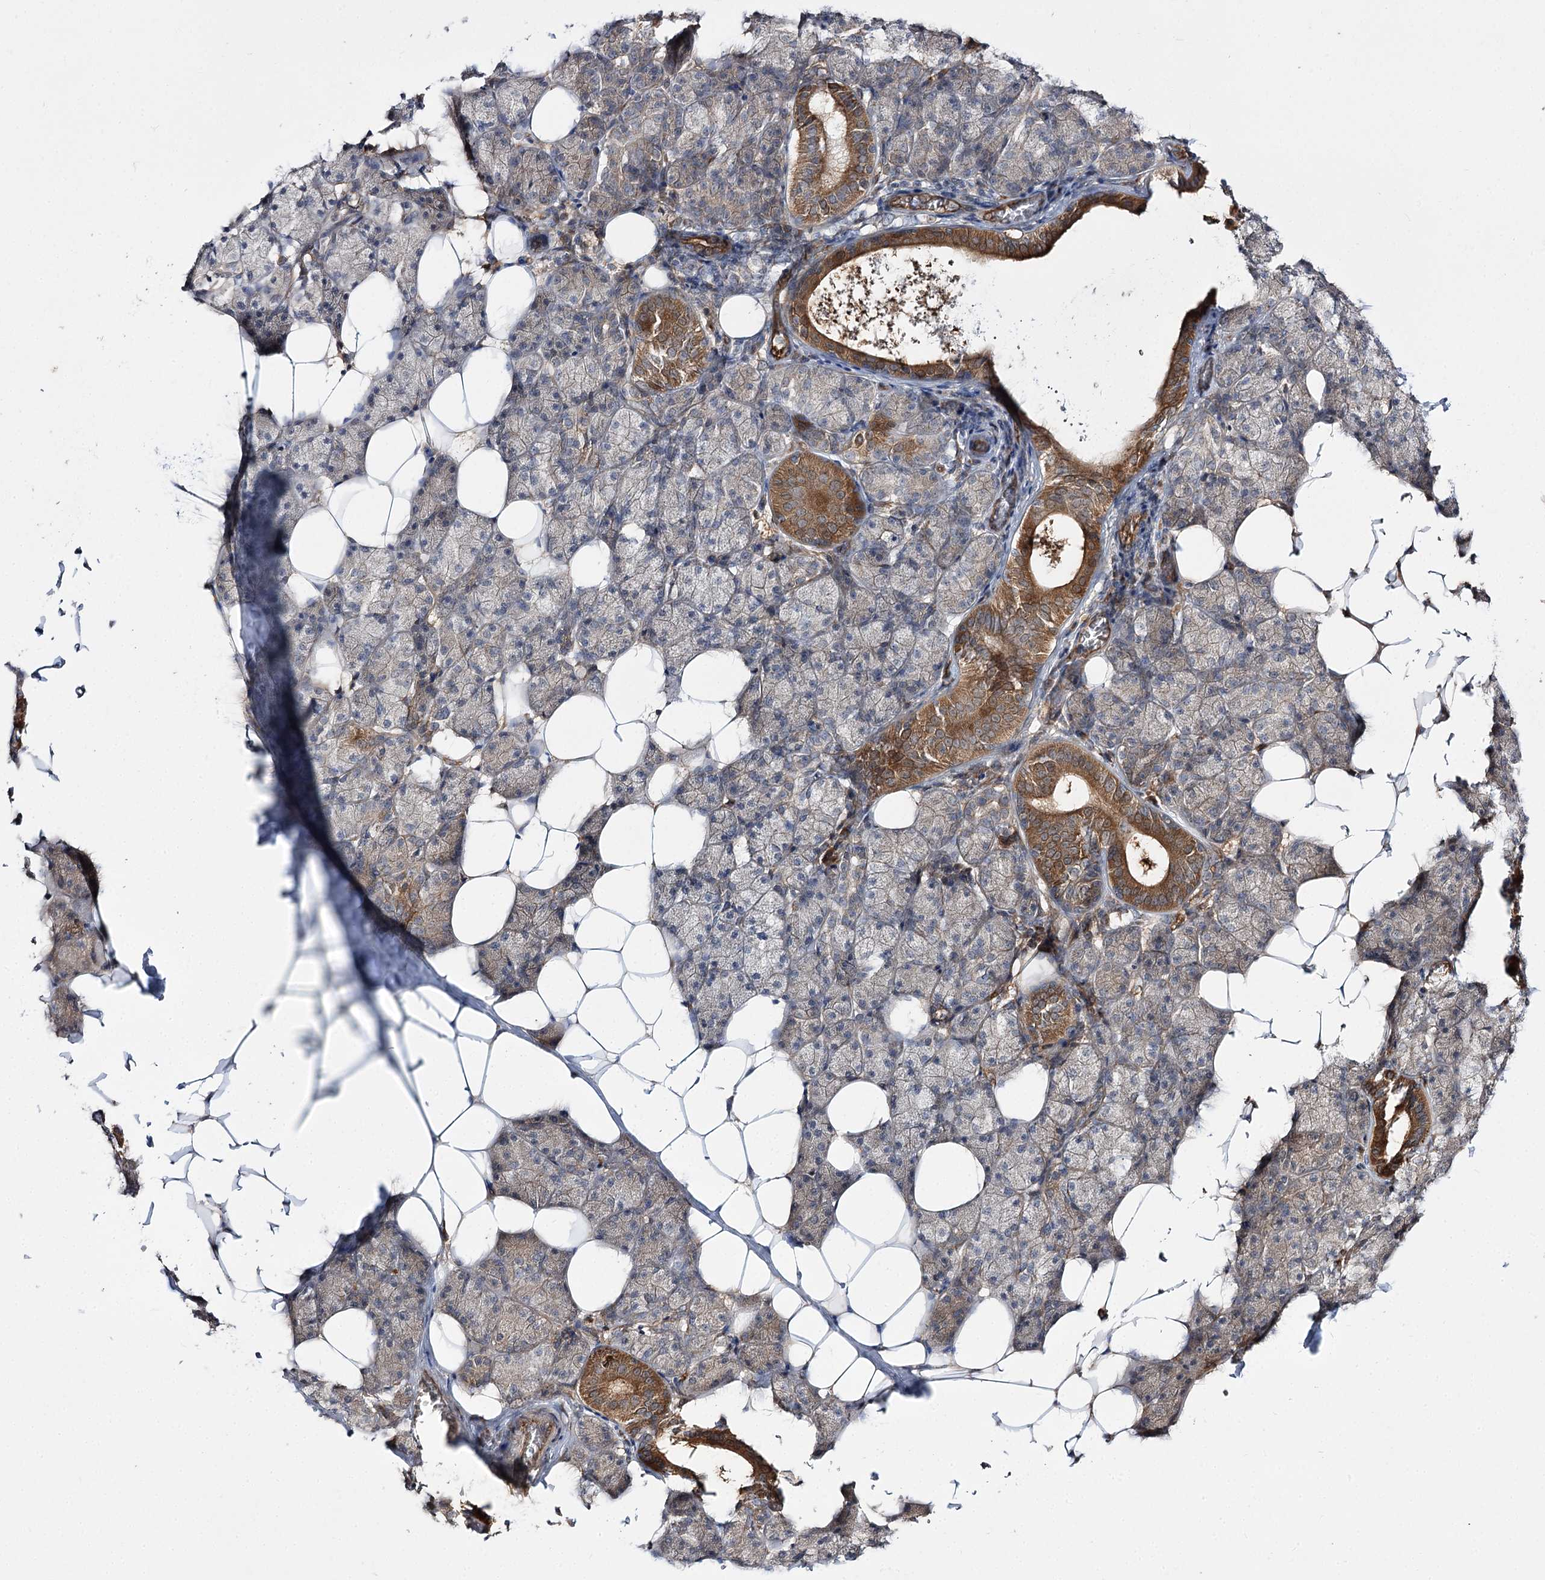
{"staining": {"intensity": "moderate", "quantity": "25%-75%", "location": "cytoplasmic/membranous"}, "tissue": "salivary gland", "cell_type": "Glandular cells", "image_type": "normal", "snomed": [{"axis": "morphology", "description": "Normal tissue, NOS"}, {"axis": "topography", "description": "Salivary gland"}], "caption": "Immunohistochemical staining of unremarkable salivary gland shows medium levels of moderate cytoplasmic/membranous positivity in about 25%-75% of glandular cells. (brown staining indicates protein expression, while blue staining denotes nuclei).", "gene": "C11orf80", "patient": {"sex": "female", "age": 33}}